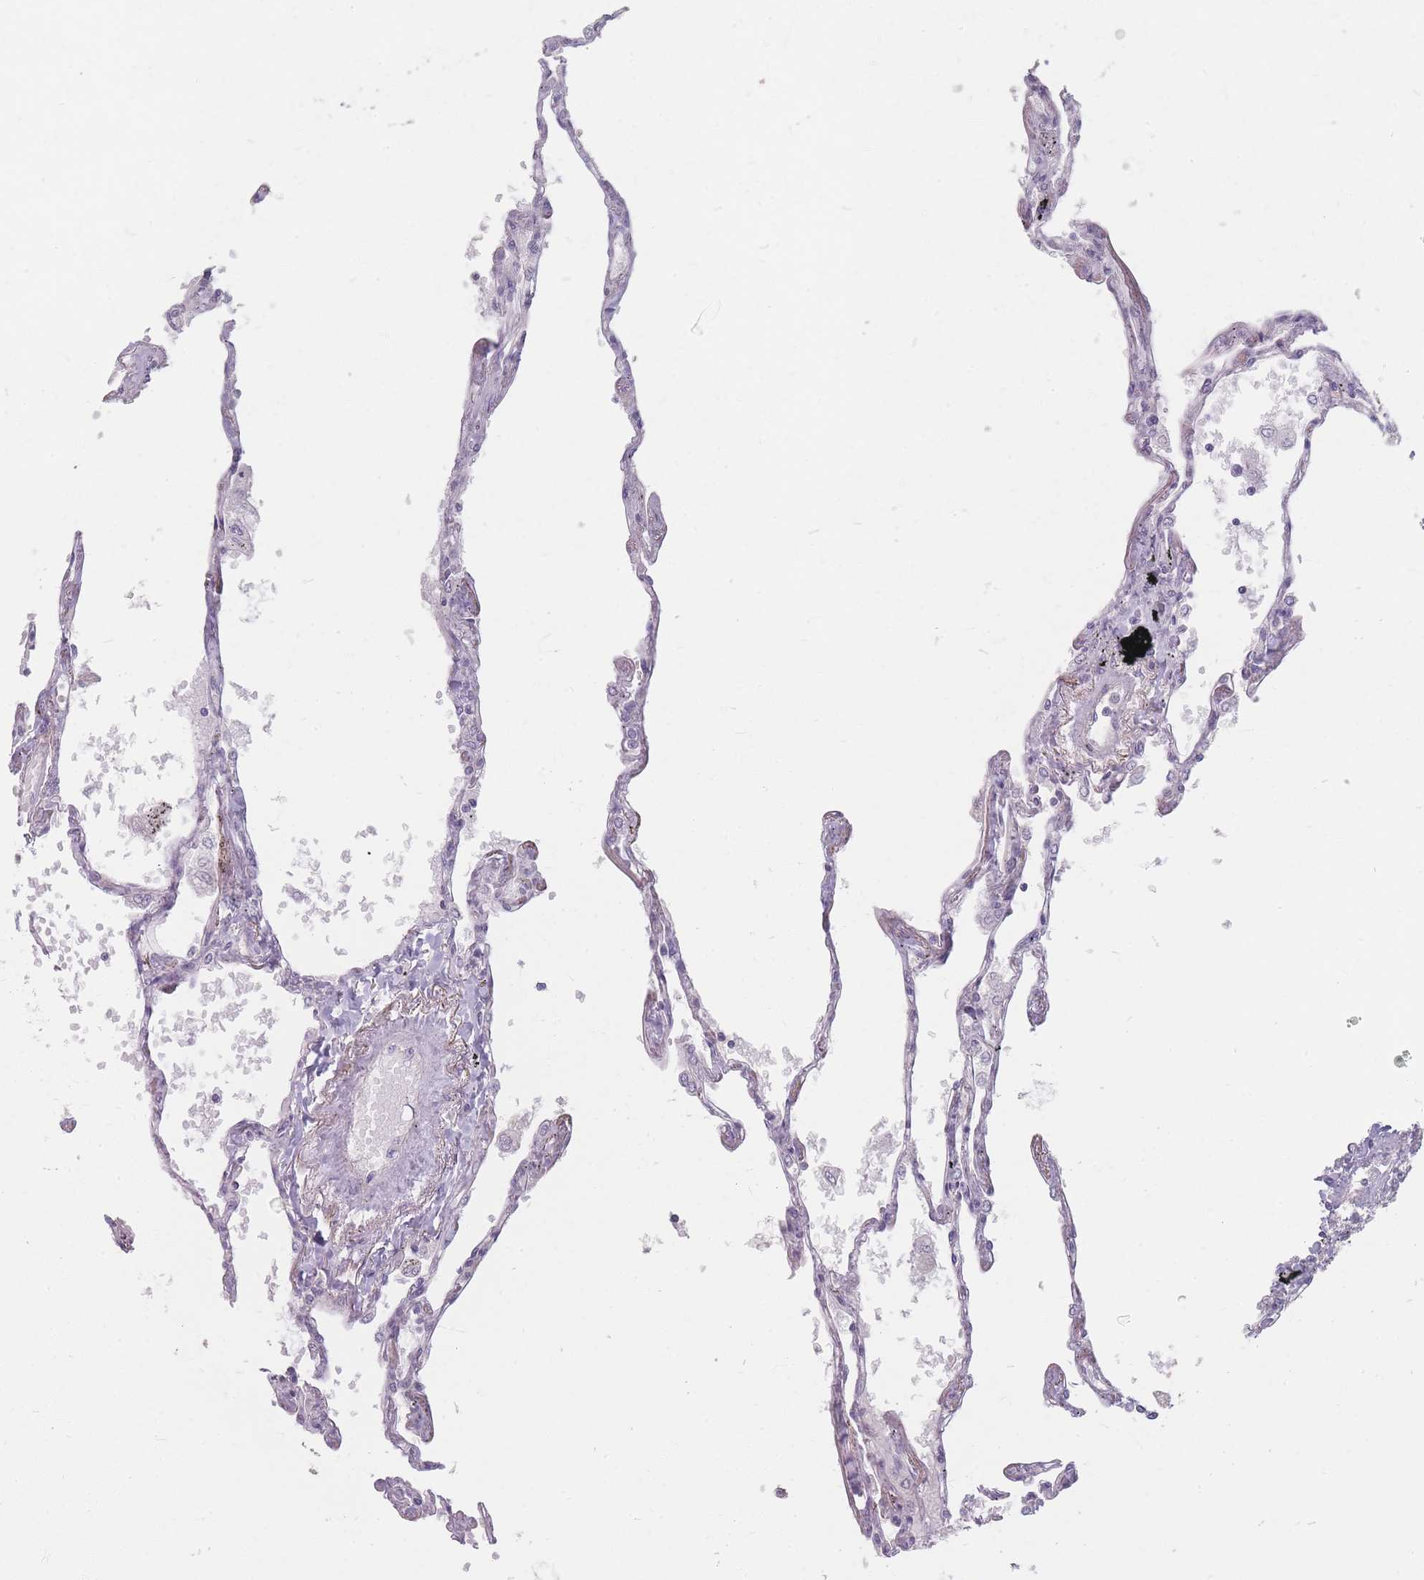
{"staining": {"intensity": "negative", "quantity": "none", "location": "none"}, "tissue": "lung", "cell_type": "Alveolar cells", "image_type": "normal", "snomed": [{"axis": "morphology", "description": "Normal tissue, NOS"}, {"axis": "topography", "description": "Lung"}], "caption": "Immunohistochemistry histopathology image of normal lung: lung stained with DAB reveals no significant protein staining in alveolar cells.", "gene": "GABRA6", "patient": {"sex": "female", "age": 67}}